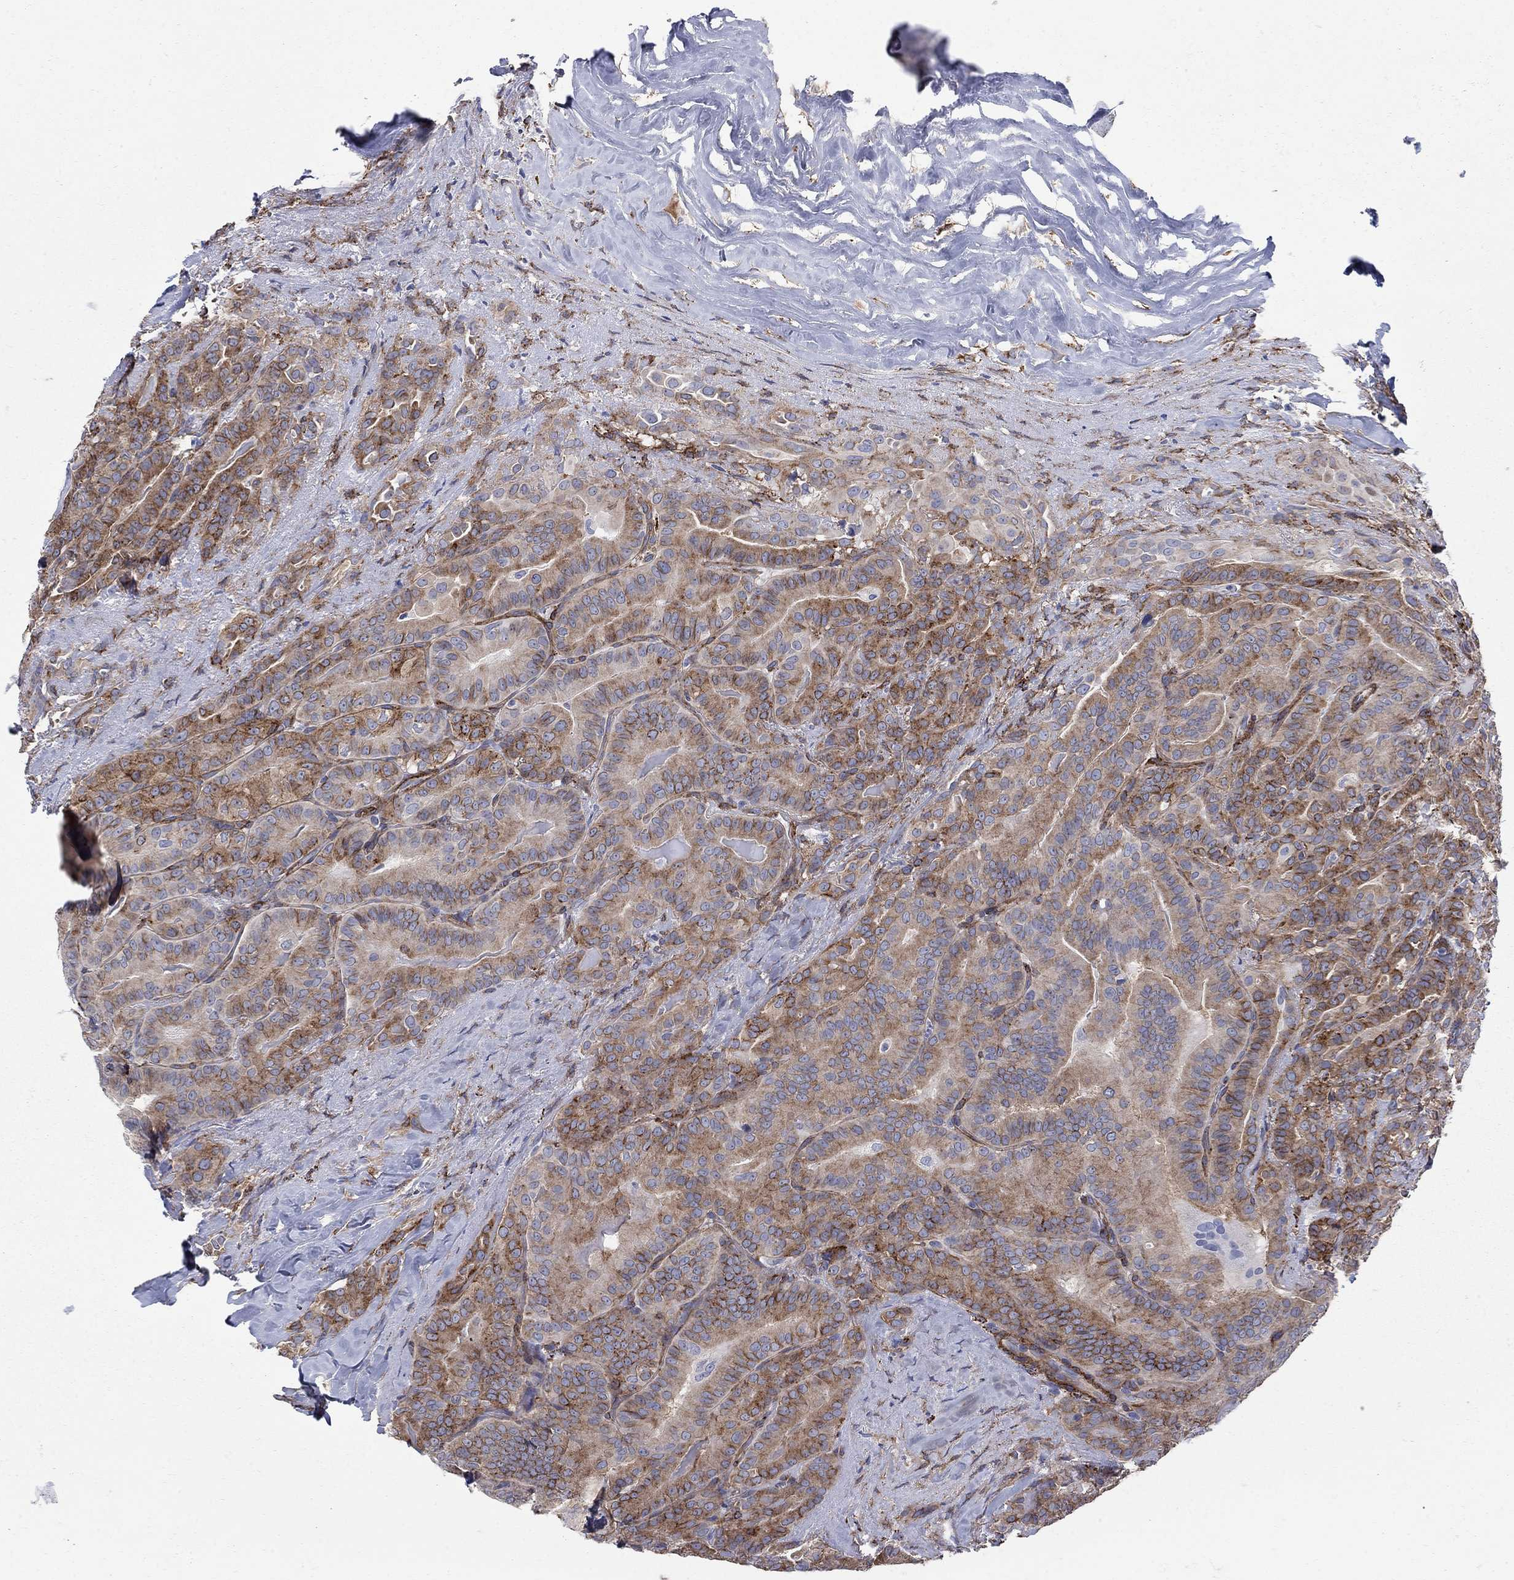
{"staining": {"intensity": "moderate", "quantity": ">75%", "location": "cytoplasmic/membranous"}, "tissue": "thyroid cancer", "cell_type": "Tumor cells", "image_type": "cancer", "snomed": [{"axis": "morphology", "description": "Papillary adenocarcinoma, NOS"}, {"axis": "topography", "description": "Thyroid gland"}], "caption": "Papillary adenocarcinoma (thyroid) stained with immunohistochemistry displays moderate cytoplasmic/membranous staining in approximately >75% of tumor cells.", "gene": "SEPTIN8", "patient": {"sex": "male", "age": 61}}